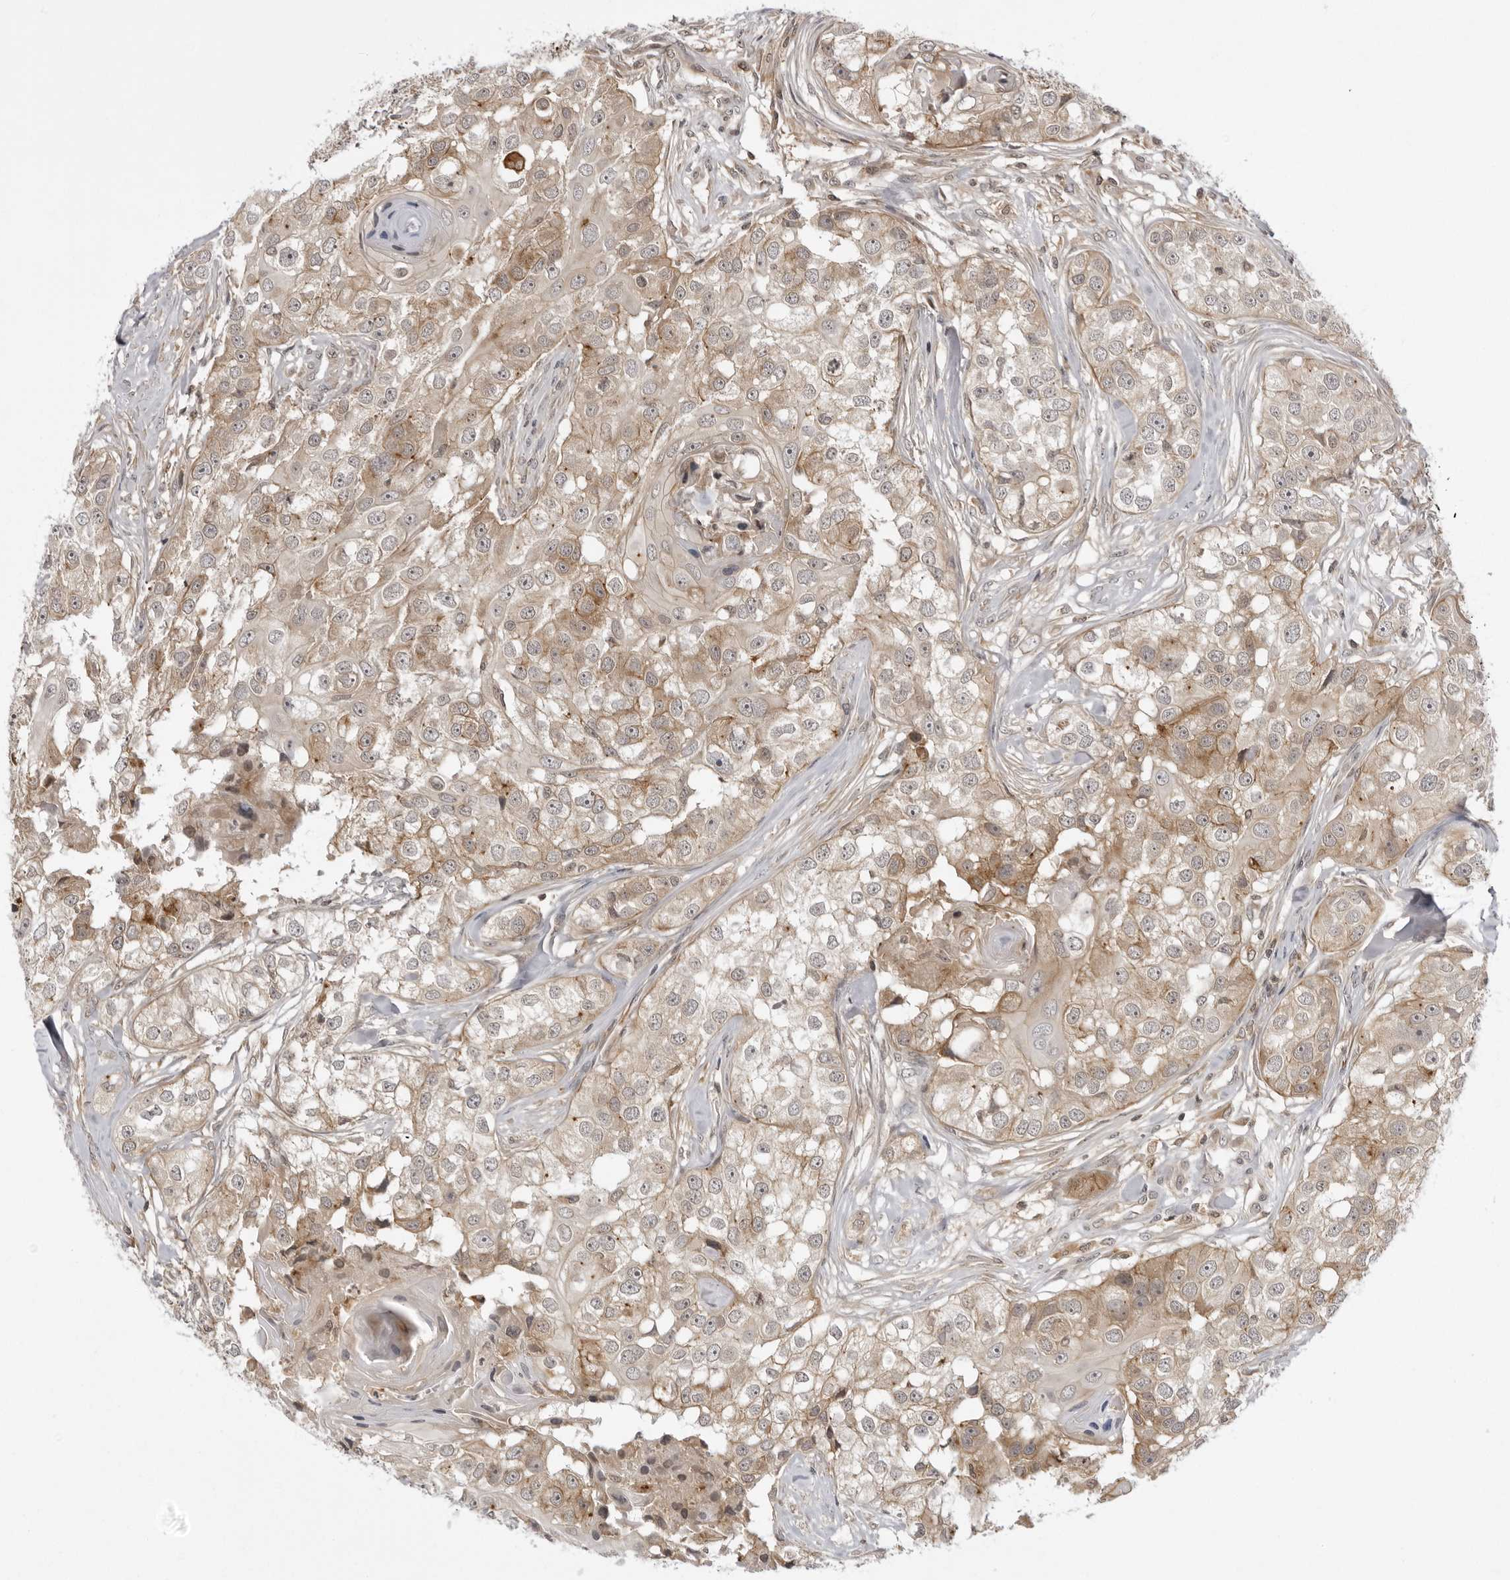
{"staining": {"intensity": "weak", "quantity": ">75%", "location": "cytoplasmic/membranous"}, "tissue": "head and neck cancer", "cell_type": "Tumor cells", "image_type": "cancer", "snomed": [{"axis": "morphology", "description": "Normal tissue, NOS"}, {"axis": "morphology", "description": "Squamous cell carcinoma, NOS"}, {"axis": "topography", "description": "Skeletal muscle"}, {"axis": "topography", "description": "Head-Neck"}], "caption": "Tumor cells demonstrate low levels of weak cytoplasmic/membranous staining in about >75% of cells in human head and neck cancer.", "gene": "USP43", "patient": {"sex": "male", "age": 51}}